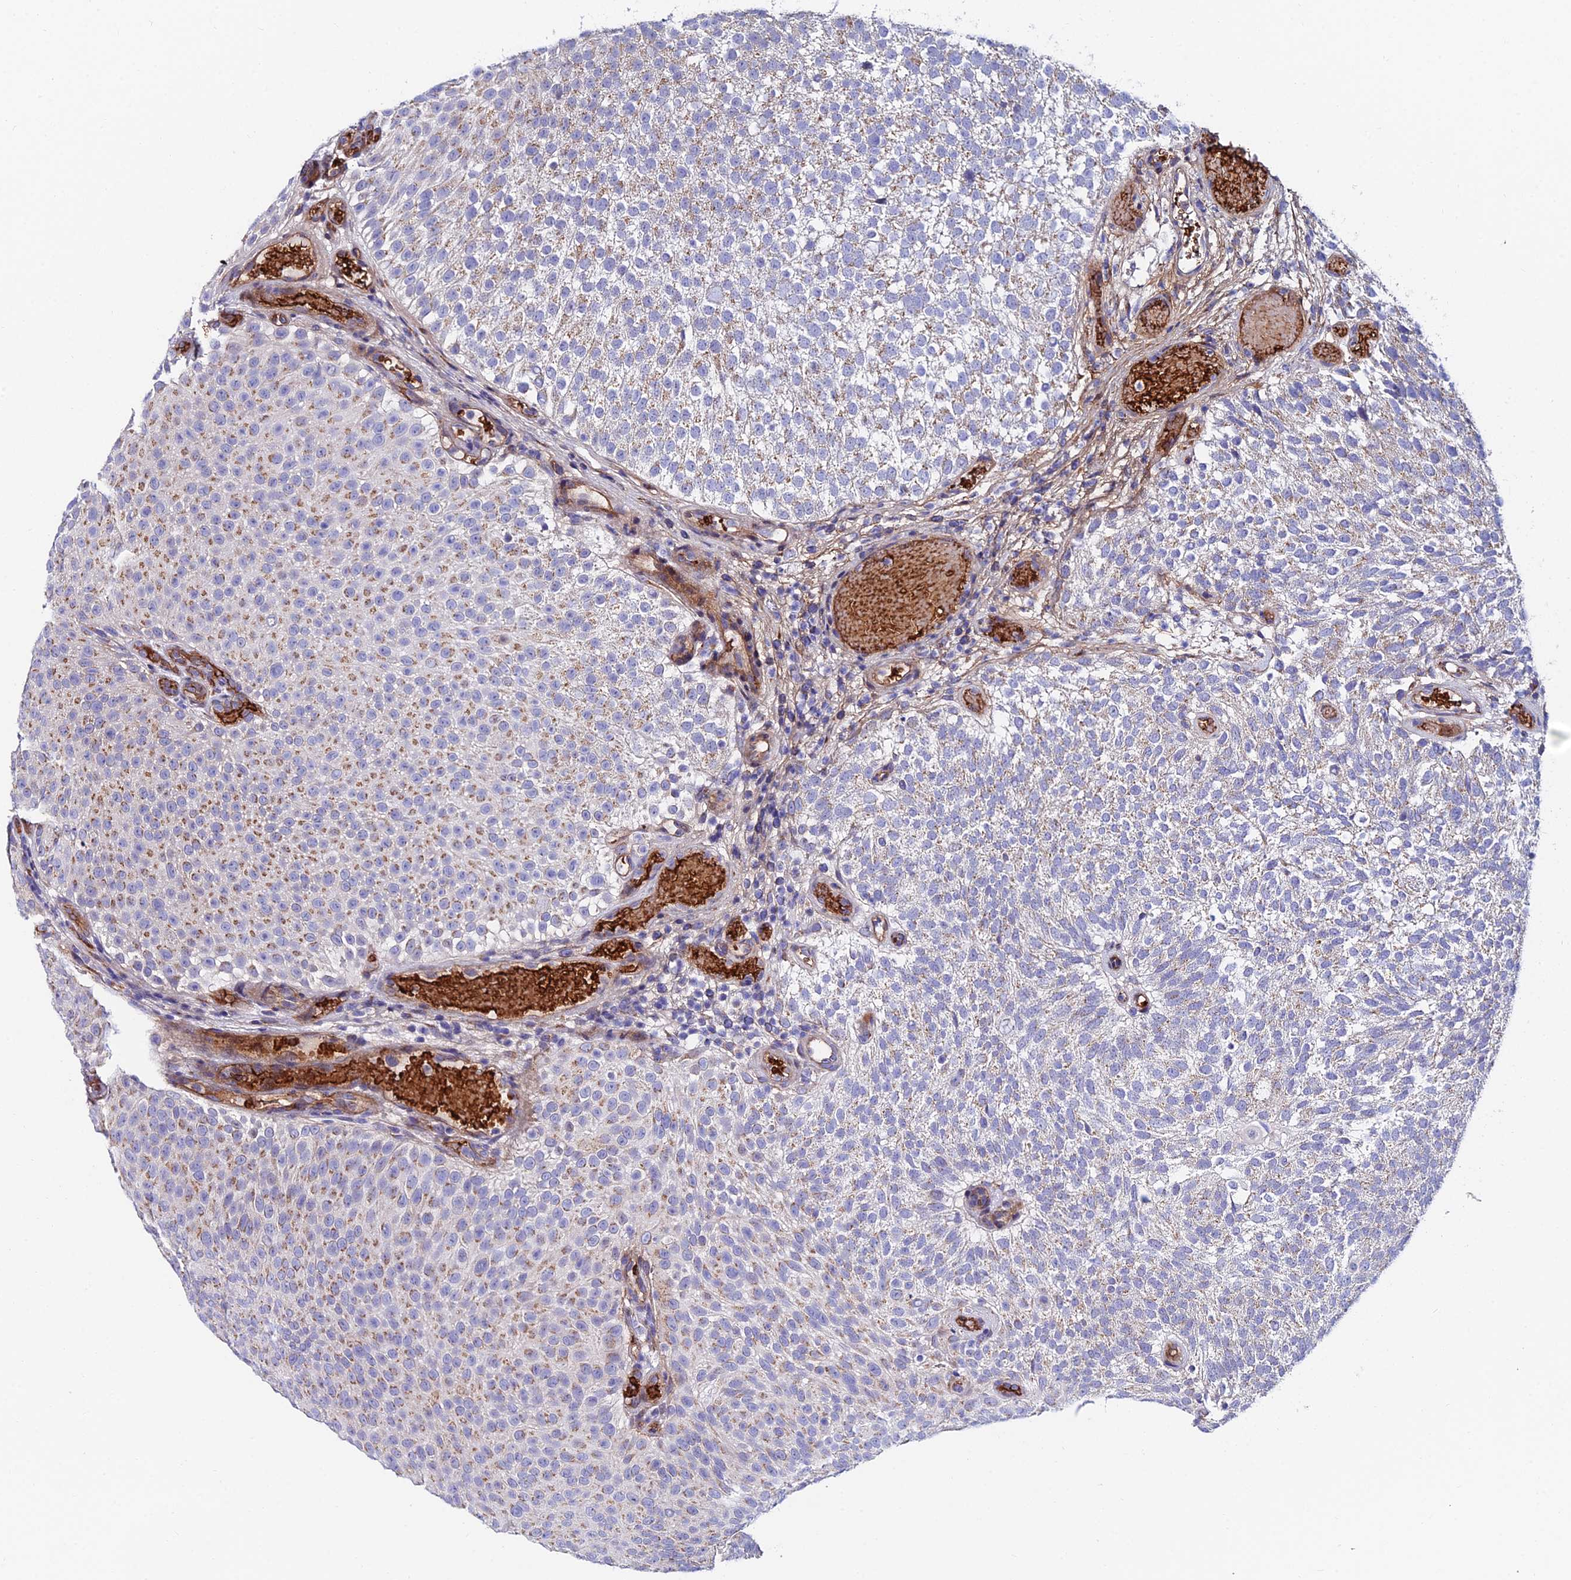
{"staining": {"intensity": "moderate", "quantity": "25%-75%", "location": "cytoplasmic/membranous"}, "tissue": "urothelial cancer", "cell_type": "Tumor cells", "image_type": "cancer", "snomed": [{"axis": "morphology", "description": "Urothelial carcinoma, Low grade"}, {"axis": "topography", "description": "Urinary bladder"}], "caption": "Urothelial cancer tissue exhibits moderate cytoplasmic/membranous staining in approximately 25%-75% of tumor cells, visualized by immunohistochemistry. The staining is performed using DAB brown chromogen to label protein expression. The nuclei are counter-stained blue using hematoxylin.", "gene": "ADGRF3", "patient": {"sex": "male", "age": 78}}